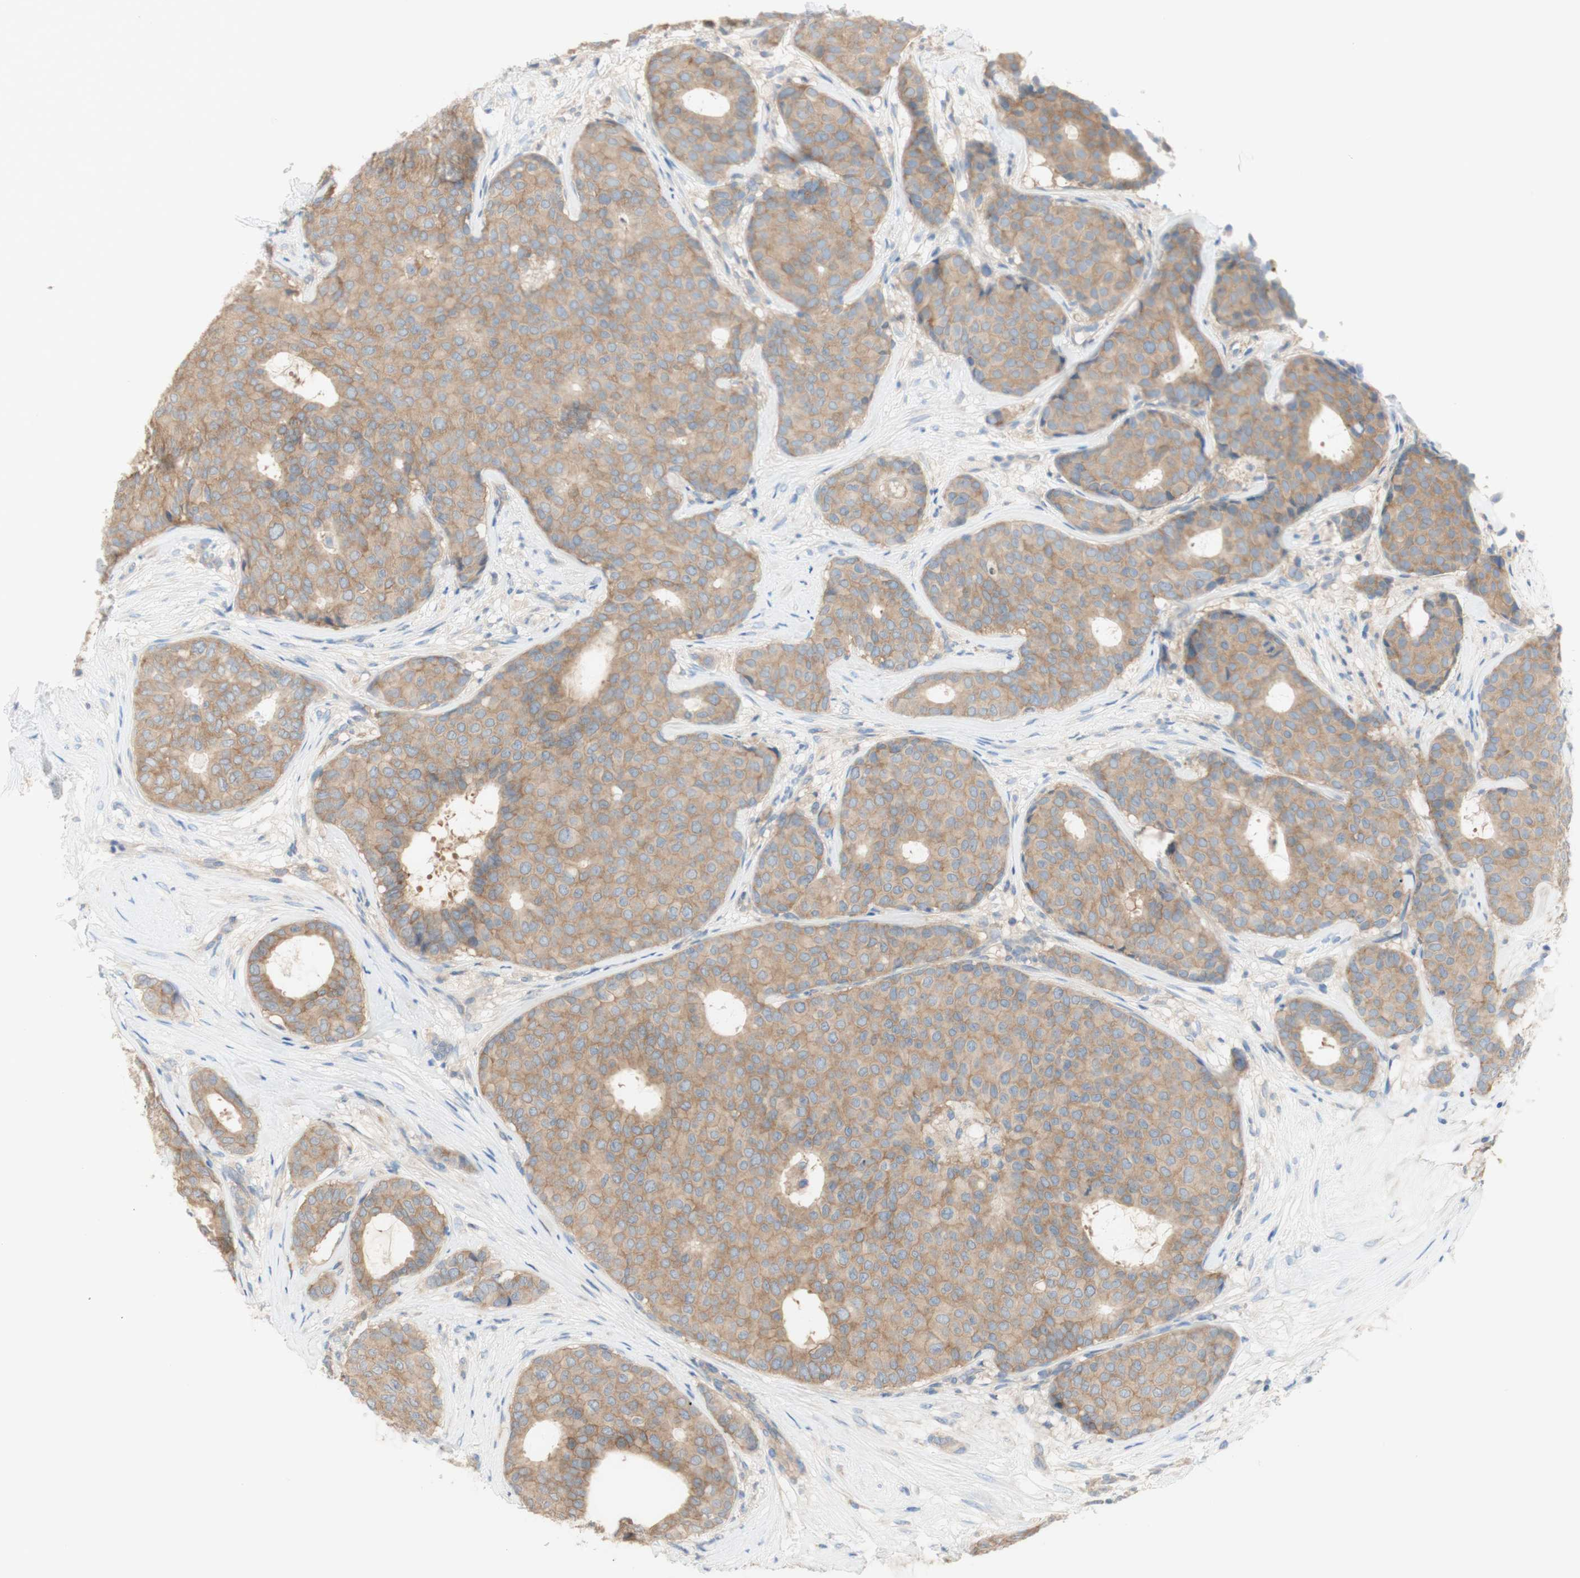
{"staining": {"intensity": "weak", "quantity": ">75%", "location": "cytoplasmic/membranous"}, "tissue": "breast cancer", "cell_type": "Tumor cells", "image_type": "cancer", "snomed": [{"axis": "morphology", "description": "Duct carcinoma"}, {"axis": "topography", "description": "Breast"}], "caption": "Breast invasive ductal carcinoma was stained to show a protein in brown. There is low levels of weak cytoplasmic/membranous expression in approximately >75% of tumor cells.", "gene": "ATP2B1", "patient": {"sex": "female", "age": 75}}